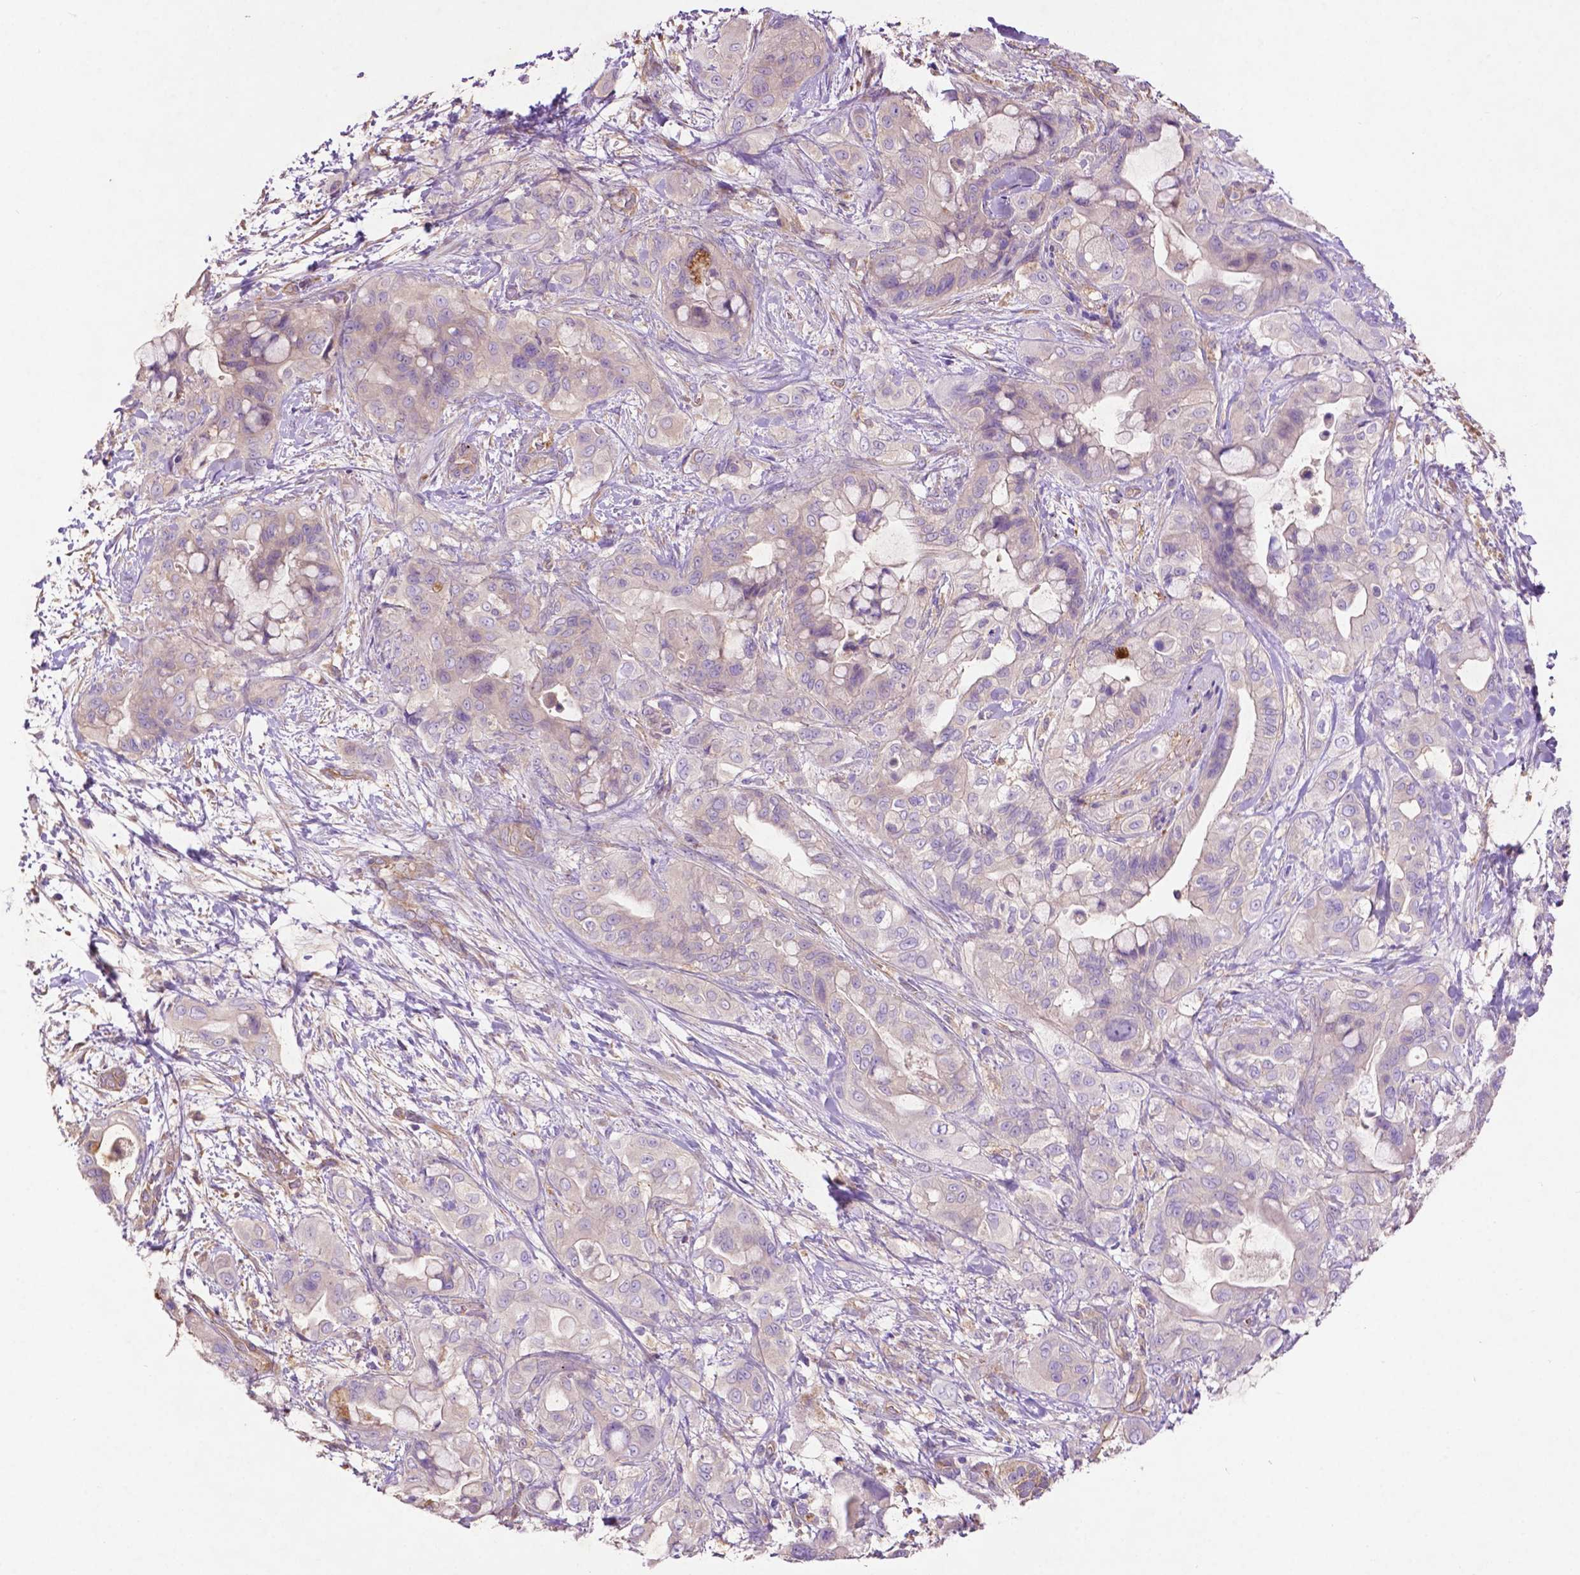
{"staining": {"intensity": "negative", "quantity": "none", "location": "none"}, "tissue": "pancreatic cancer", "cell_type": "Tumor cells", "image_type": "cancer", "snomed": [{"axis": "morphology", "description": "Adenocarcinoma, NOS"}, {"axis": "topography", "description": "Pancreas"}], "caption": "Human adenocarcinoma (pancreatic) stained for a protein using immunohistochemistry (IHC) exhibits no staining in tumor cells.", "gene": "GDPD5", "patient": {"sex": "male", "age": 71}}